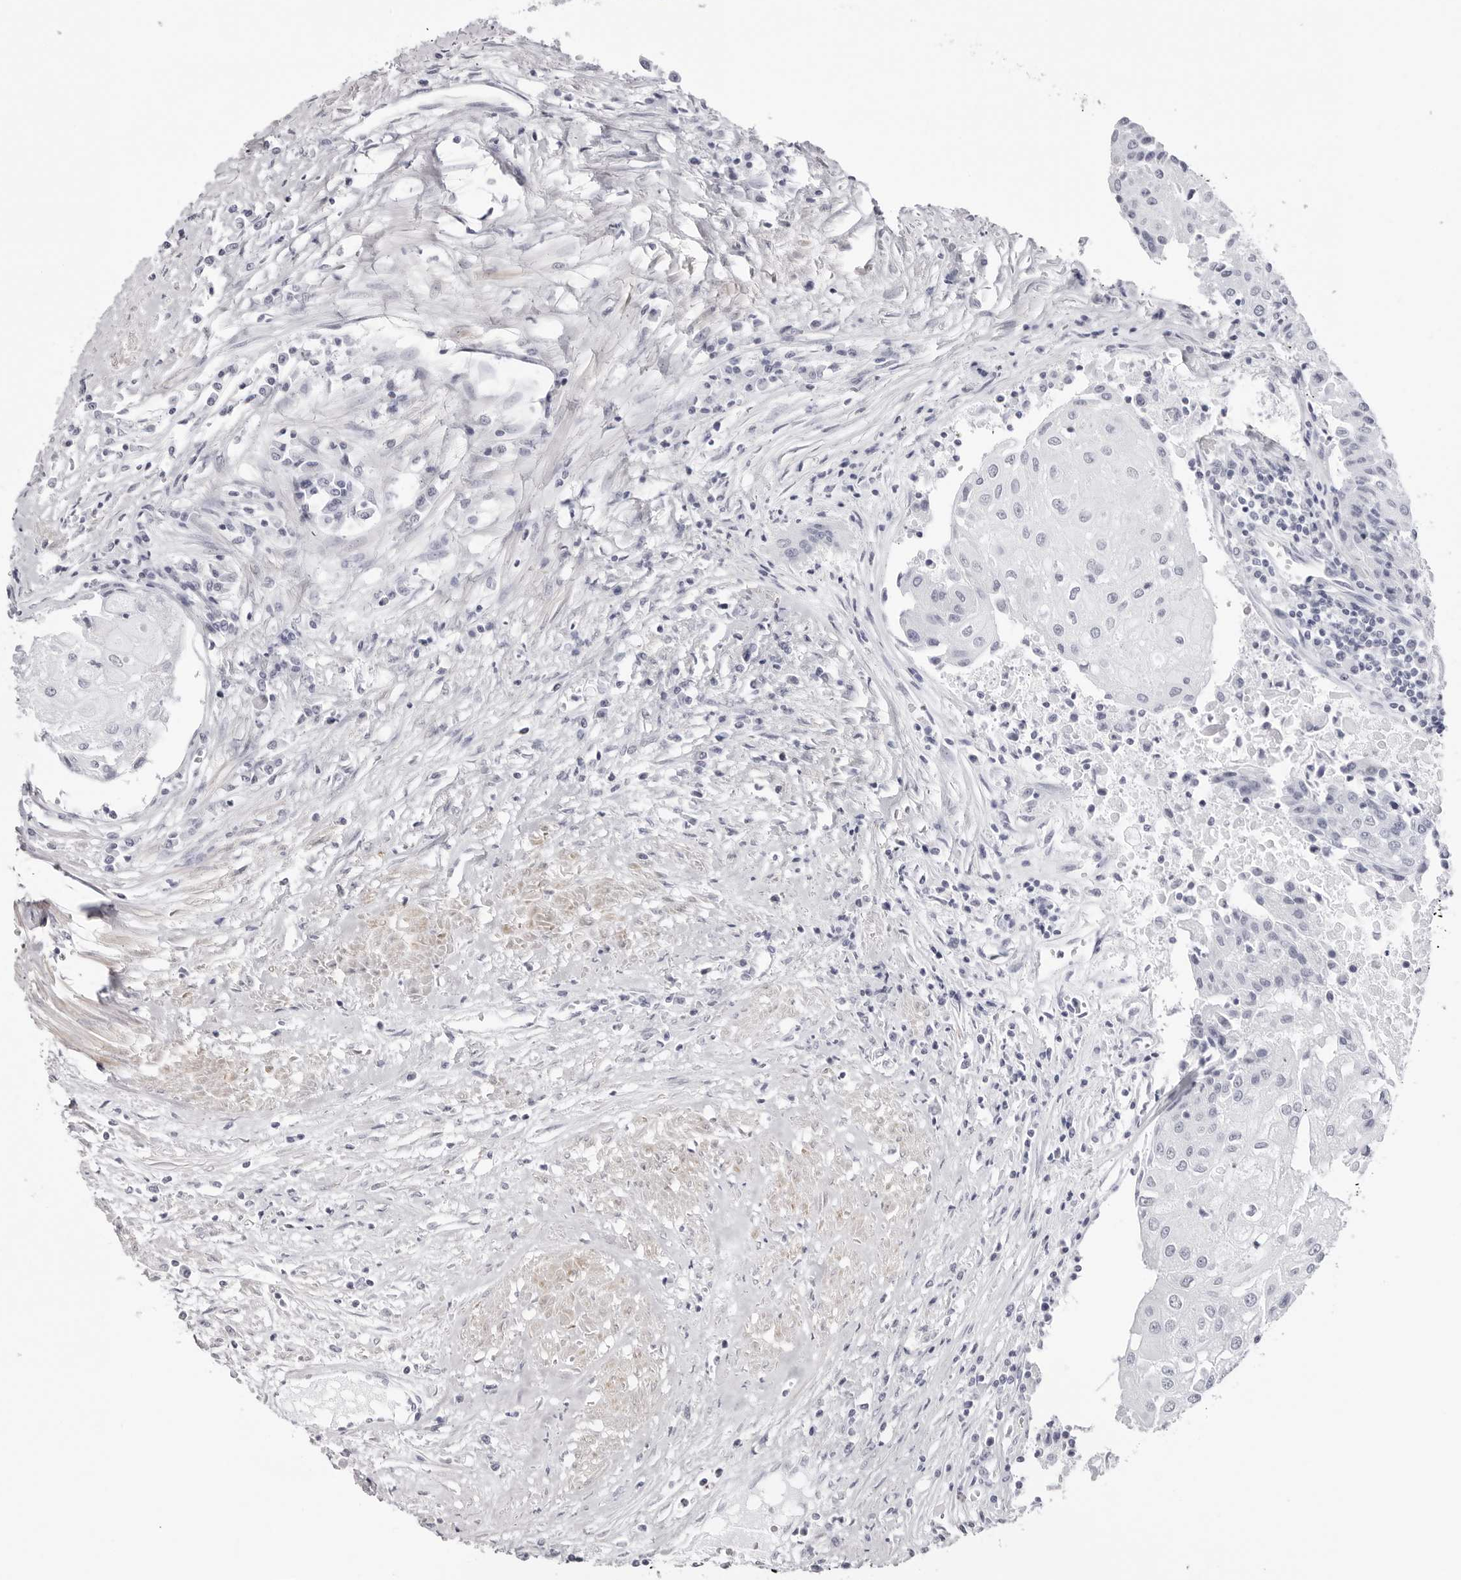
{"staining": {"intensity": "negative", "quantity": "none", "location": "none"}, "tissue": "urothelial cancer", "cell_type": "Tumor cells", "image_type": "cancer", "snomed": [{"axis": "morphology", "description": "Urothelial carcinoma, High grade"}, {"axis": "topography", "description": "Urinary bladder"}], "caption": "An image of human urothelial cancer is negative for staining in tumor cells.", "gene": "INSL3", "patient": {"sex": "female", "age": 85}}